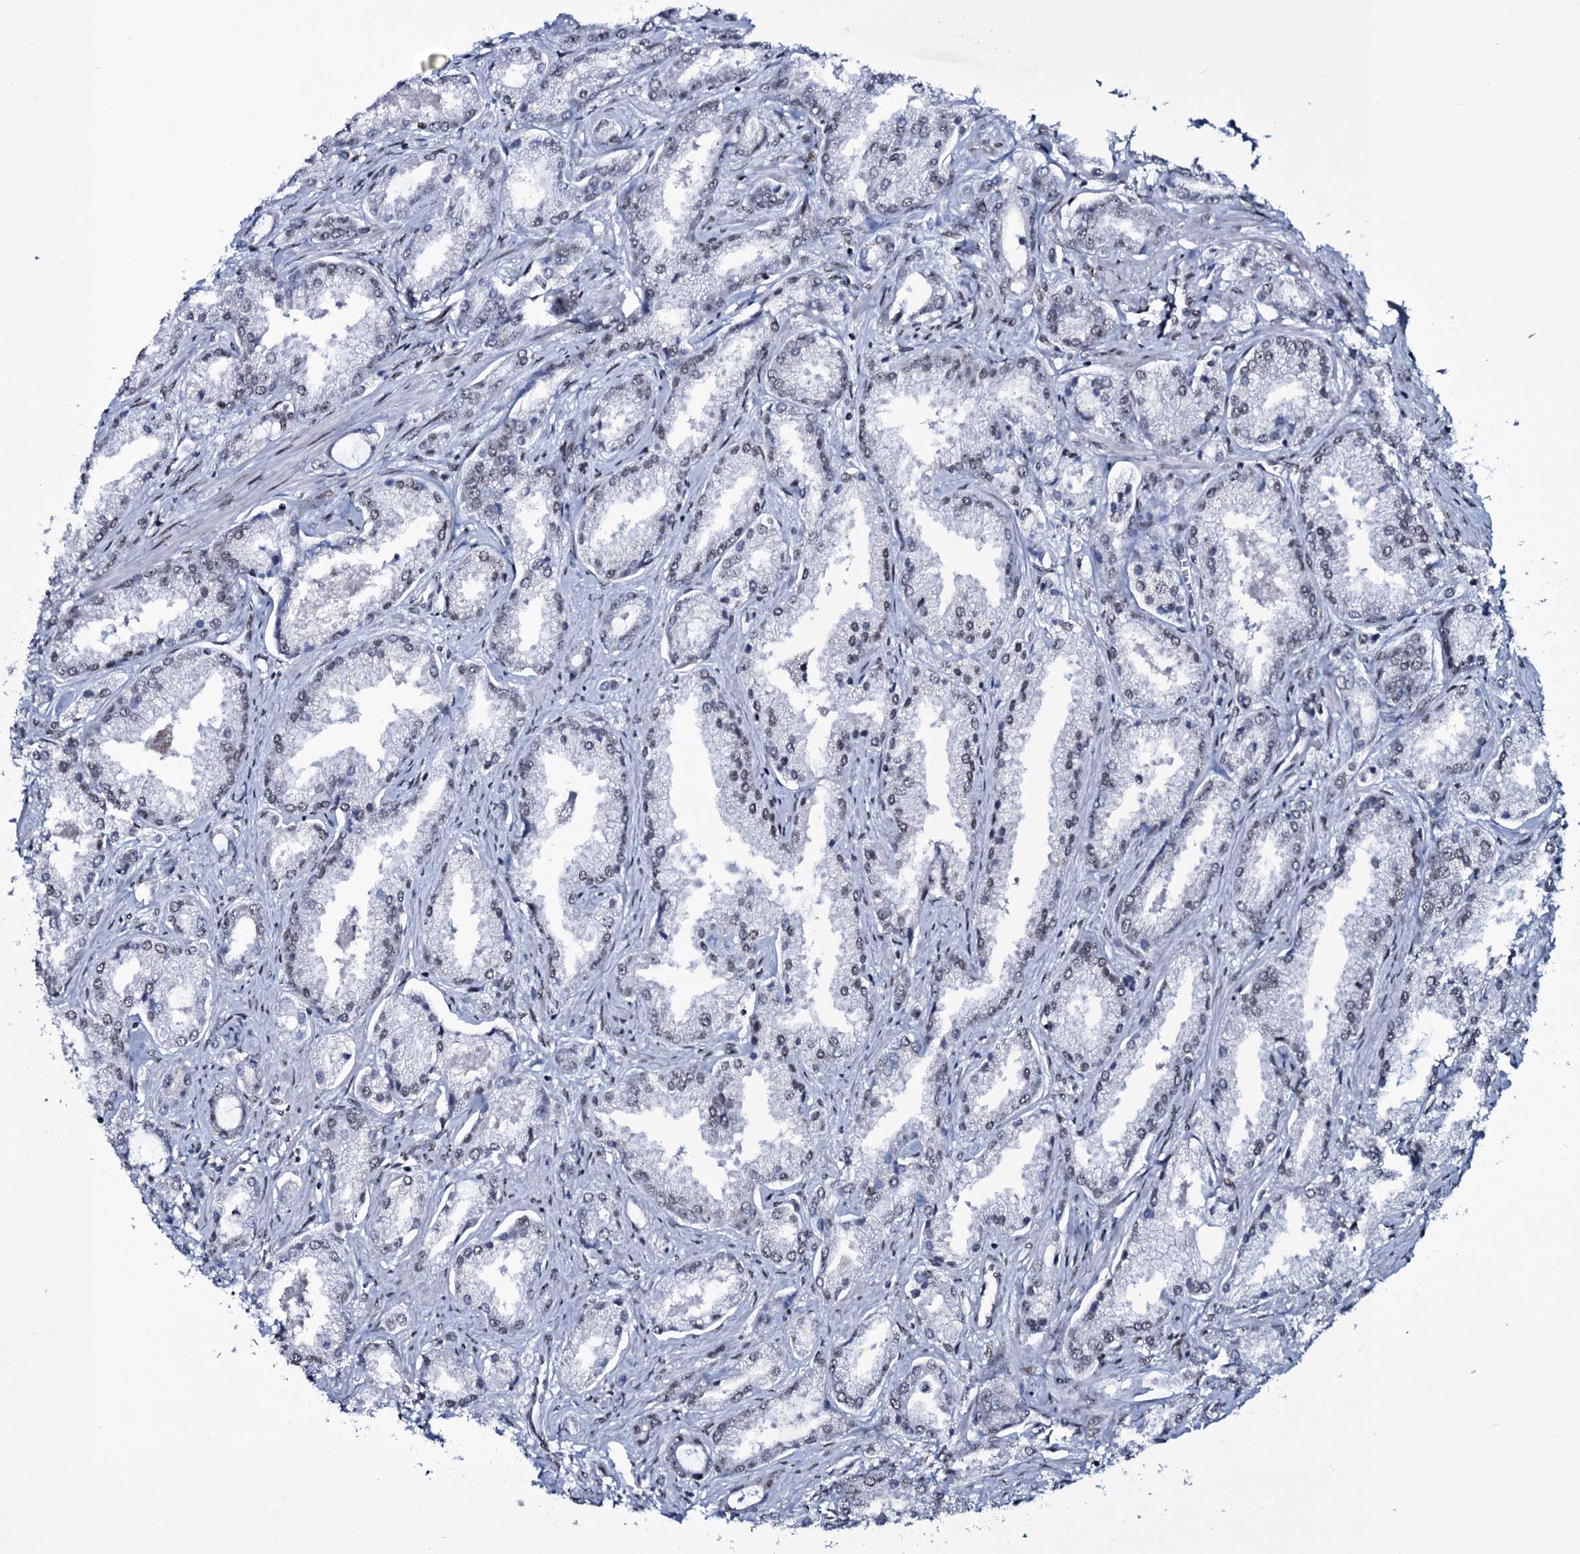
{"staining": {"intensity": "negative", "quantity": "none", "location": "none"}, "tissue": "prostate cancer", "cell_type": "Tumor cells", "image_type": "cancer", "snomed": [{"axis": "morphology", "description": "Adenocarcinoma, Low grade"}, {"axis": "topography", "description": "Prostate"}], "caption": "An immunohistochemistry micrograph of prostate cancer is shown. There is no staining in tumor cells of prostate cancer.", "gene": "ZMIZ2", "patient": {"sex": "male", "age": 68}}